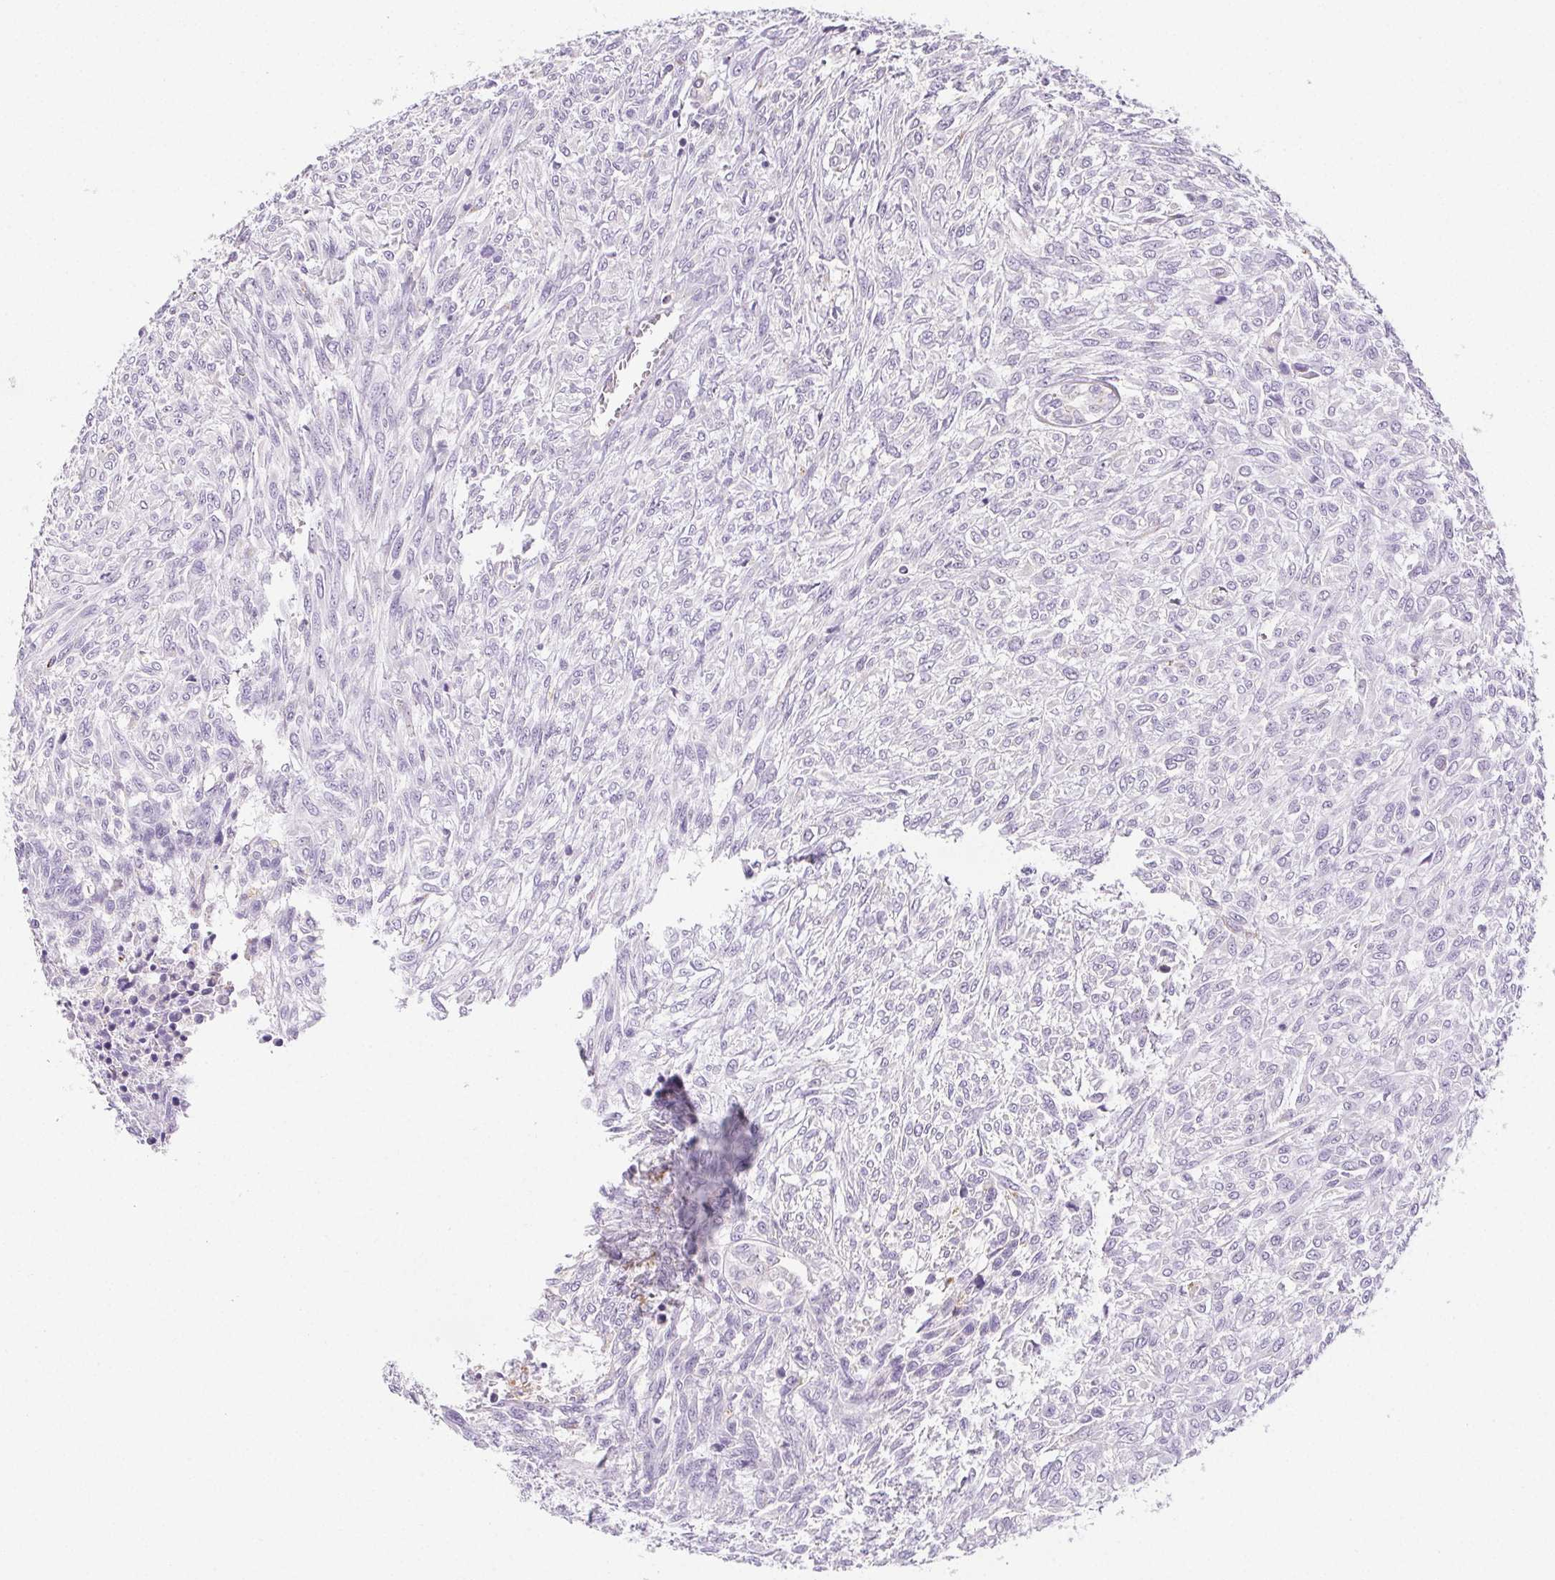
{"staining": {"intensity": "negative", "quantity": "none", "location": "none"}, "tissue": "renal cancer", "cell_type": "Tumor cells", "image_type": "cancer", "snomed": [{"axis": "morphology", "description": "Adenocarcinoma, NOS"}, {"axis": "topography", "description": "Kidney"}], "caption": "This is an immunohistochemistry (IHC) micrograph of human renal cancer. There is no staining in tumor cells.", "gene": "LIPA", "patient": {"sex": "male", "age": 58}}